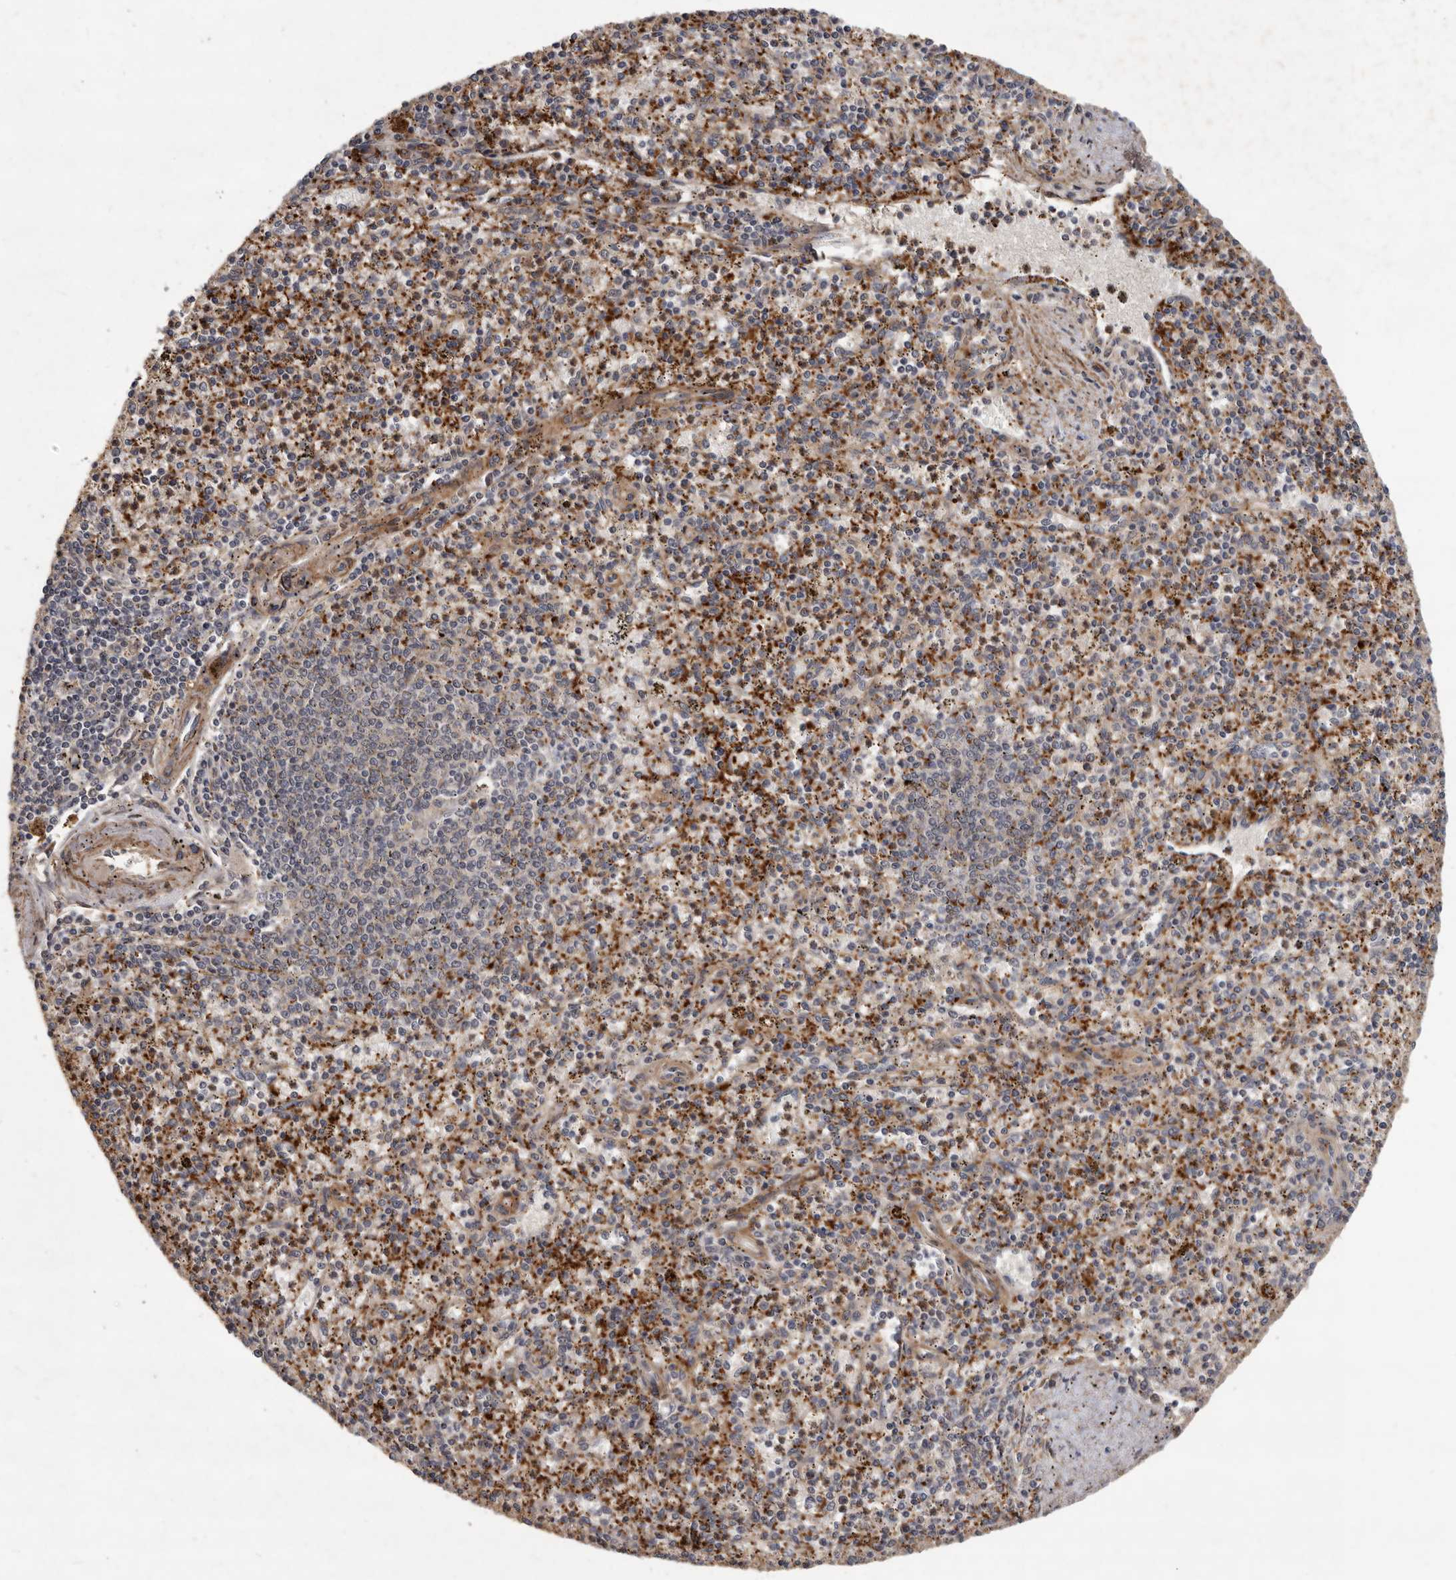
{"staining": {"intensity": "moderate", "quantity": "<25%", "location": "cytoplasmic/membranous"}, "tissue": "spleen", "cell_type": "Cells in red pulp", "image_type": "normal", "snomed": [{"axis": "morphology", "description": "Normal tissue, NOS"}, {"axis": "topography", "description": "Spleen"}], "caption": "About <25% of cells in red pulp in normal spleen exhibit moderate cytoplasmic/membranous protein positivity as visualized by brown immunohistochemical staining.", "gene": "DNAJC28", "patient": {"sex": "male", "age": 72}}